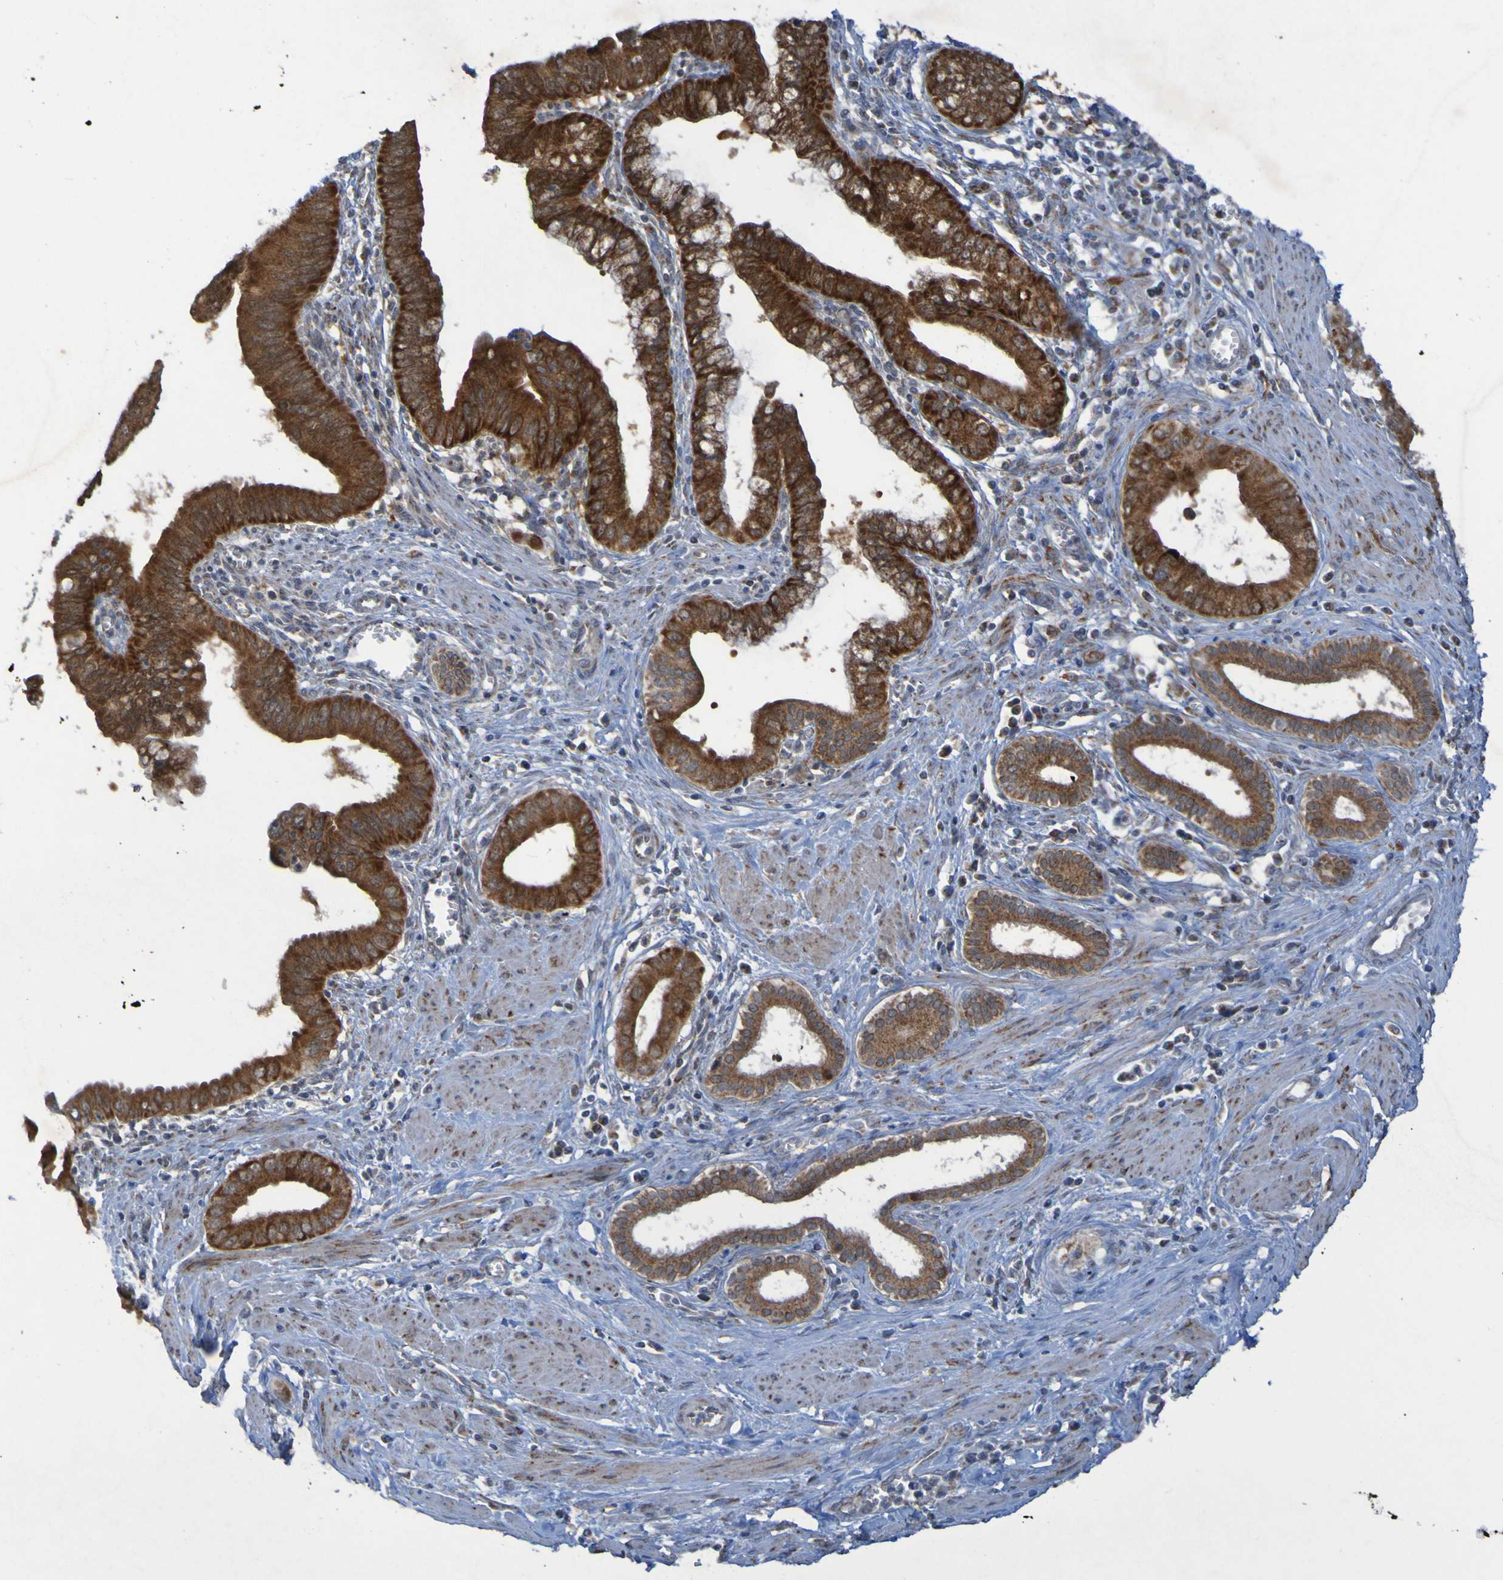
{"staining": {"intensity": "strong", "quantity": ">75%", "location": "cytoplasmic/membranous"}, "tissue": "pancreatic cancer", "cell_type": "Tumor cells", "image_type": "cancer", "snomed": [{"axis": "morphology", "description": "Normal tissue, NOS"}, {"axis": "topography", "description": "Lymph node"}], "caption": "Immunohistochemistry micrograph of neoplastic tissue: pancreatic cancer stained using immunohistochemistry exhibits high levels of strong protein expression localized specifically in the cytoplasmic/membranous of tumor cells, appearing as a cytoplasmic/membranous brown color.", "gene": "CCDC51", "patient": {"sex": "male", "age": 50}}